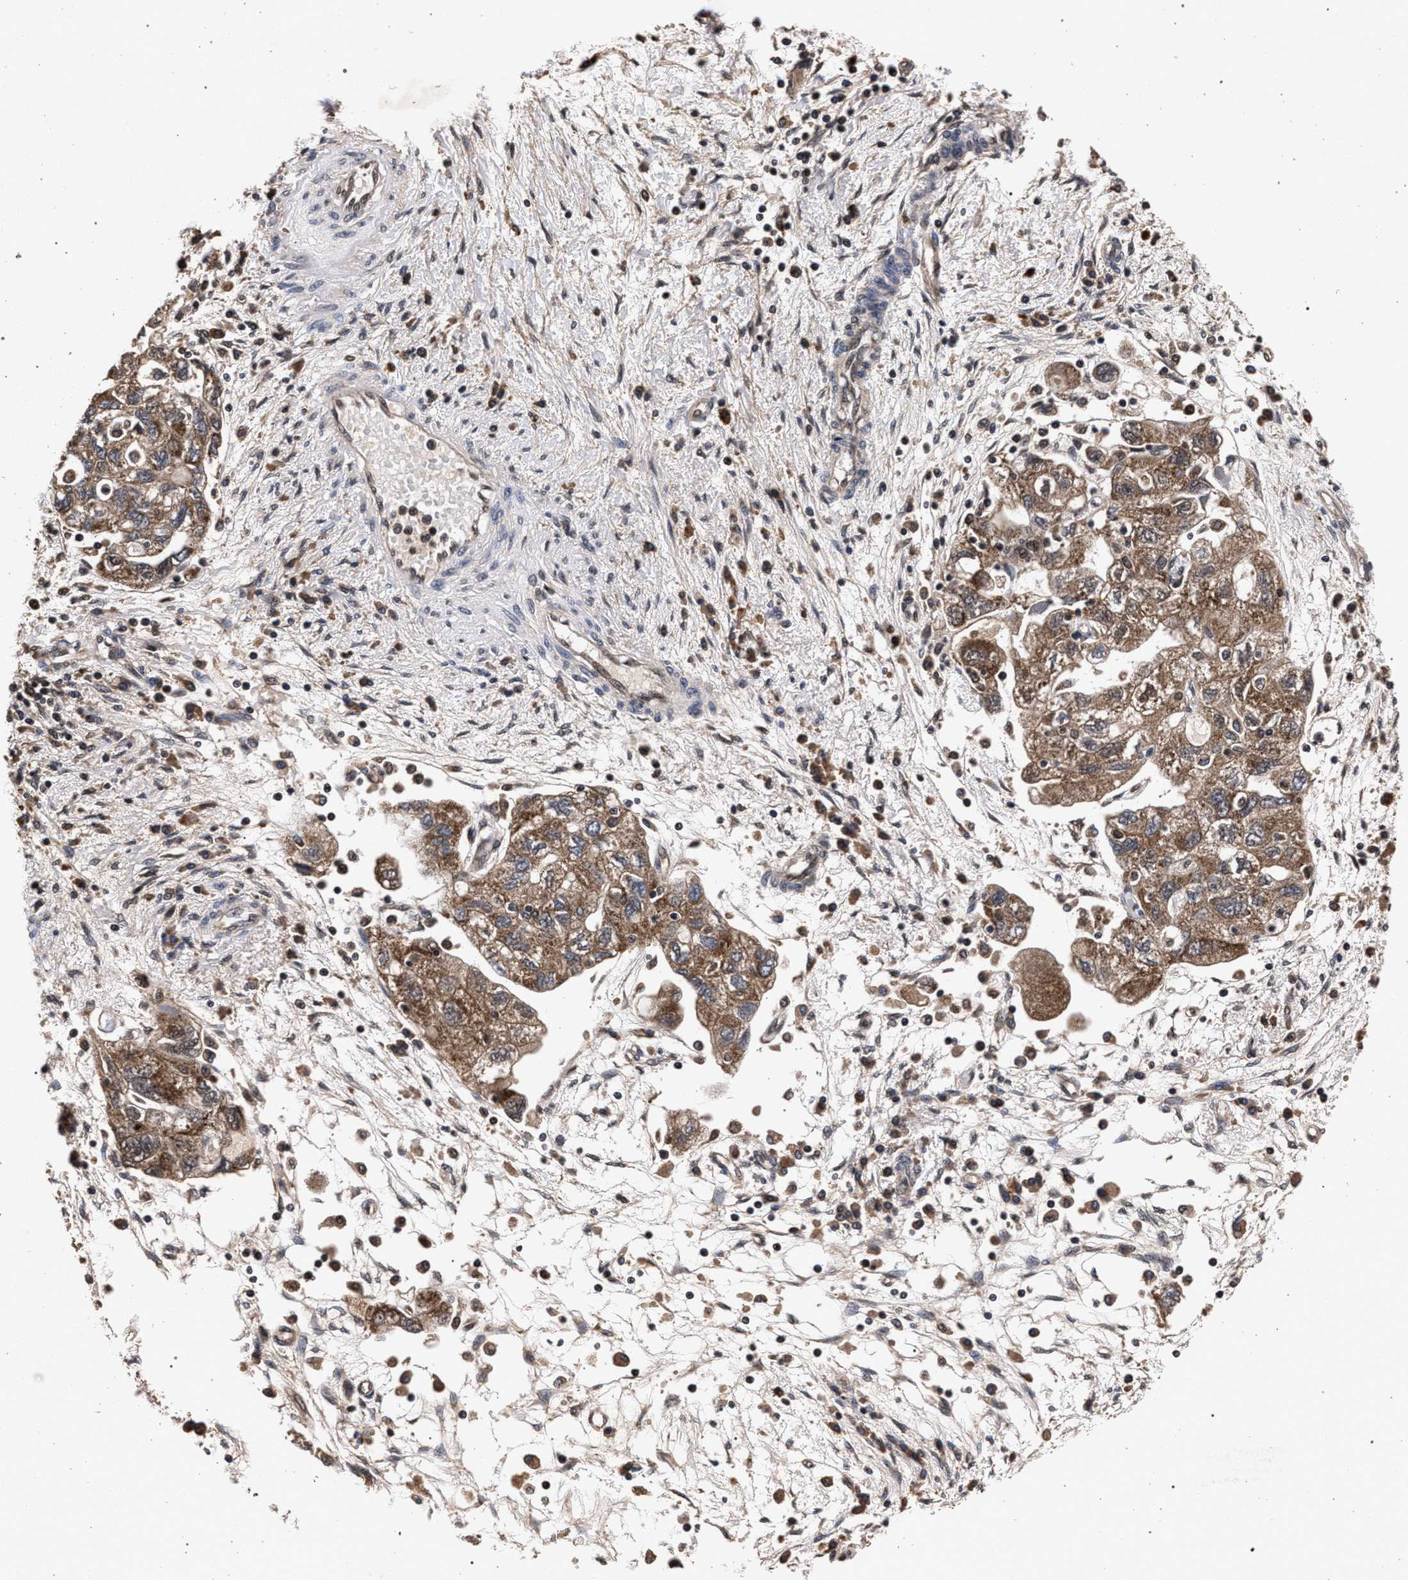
{"staining": {"intensity": "moderate", "quantity": ">75%", "location": "cytoplasmic/membranous"}, "tissue": "ovarian cancer", "cell_type": "Tumor cells", "image_type": "cancer", "snomed": [{"axis": "morphology", "description": "Carcinoma, NOS"}, {"axis": "morphology", "description": "Cystadenocarcinoma, serous, NOS"}, {"axis": "topography", "description": "Ovary"}], "caption": "Carcinoma (ovarian) was stained to show a protein in brown. There is medium levels of moderate cytoplasmic/membranous staining in about >75% of tumor cells. The staining was performed using DAB (3,3'-diaminobenzidine) to visualize the protein expression in brown, while the nuclei were stained in blue with hematoxylin (Magnification: 20x).", "gene": "ACOX1", "patient": {"sex": "female", "age": 69}}